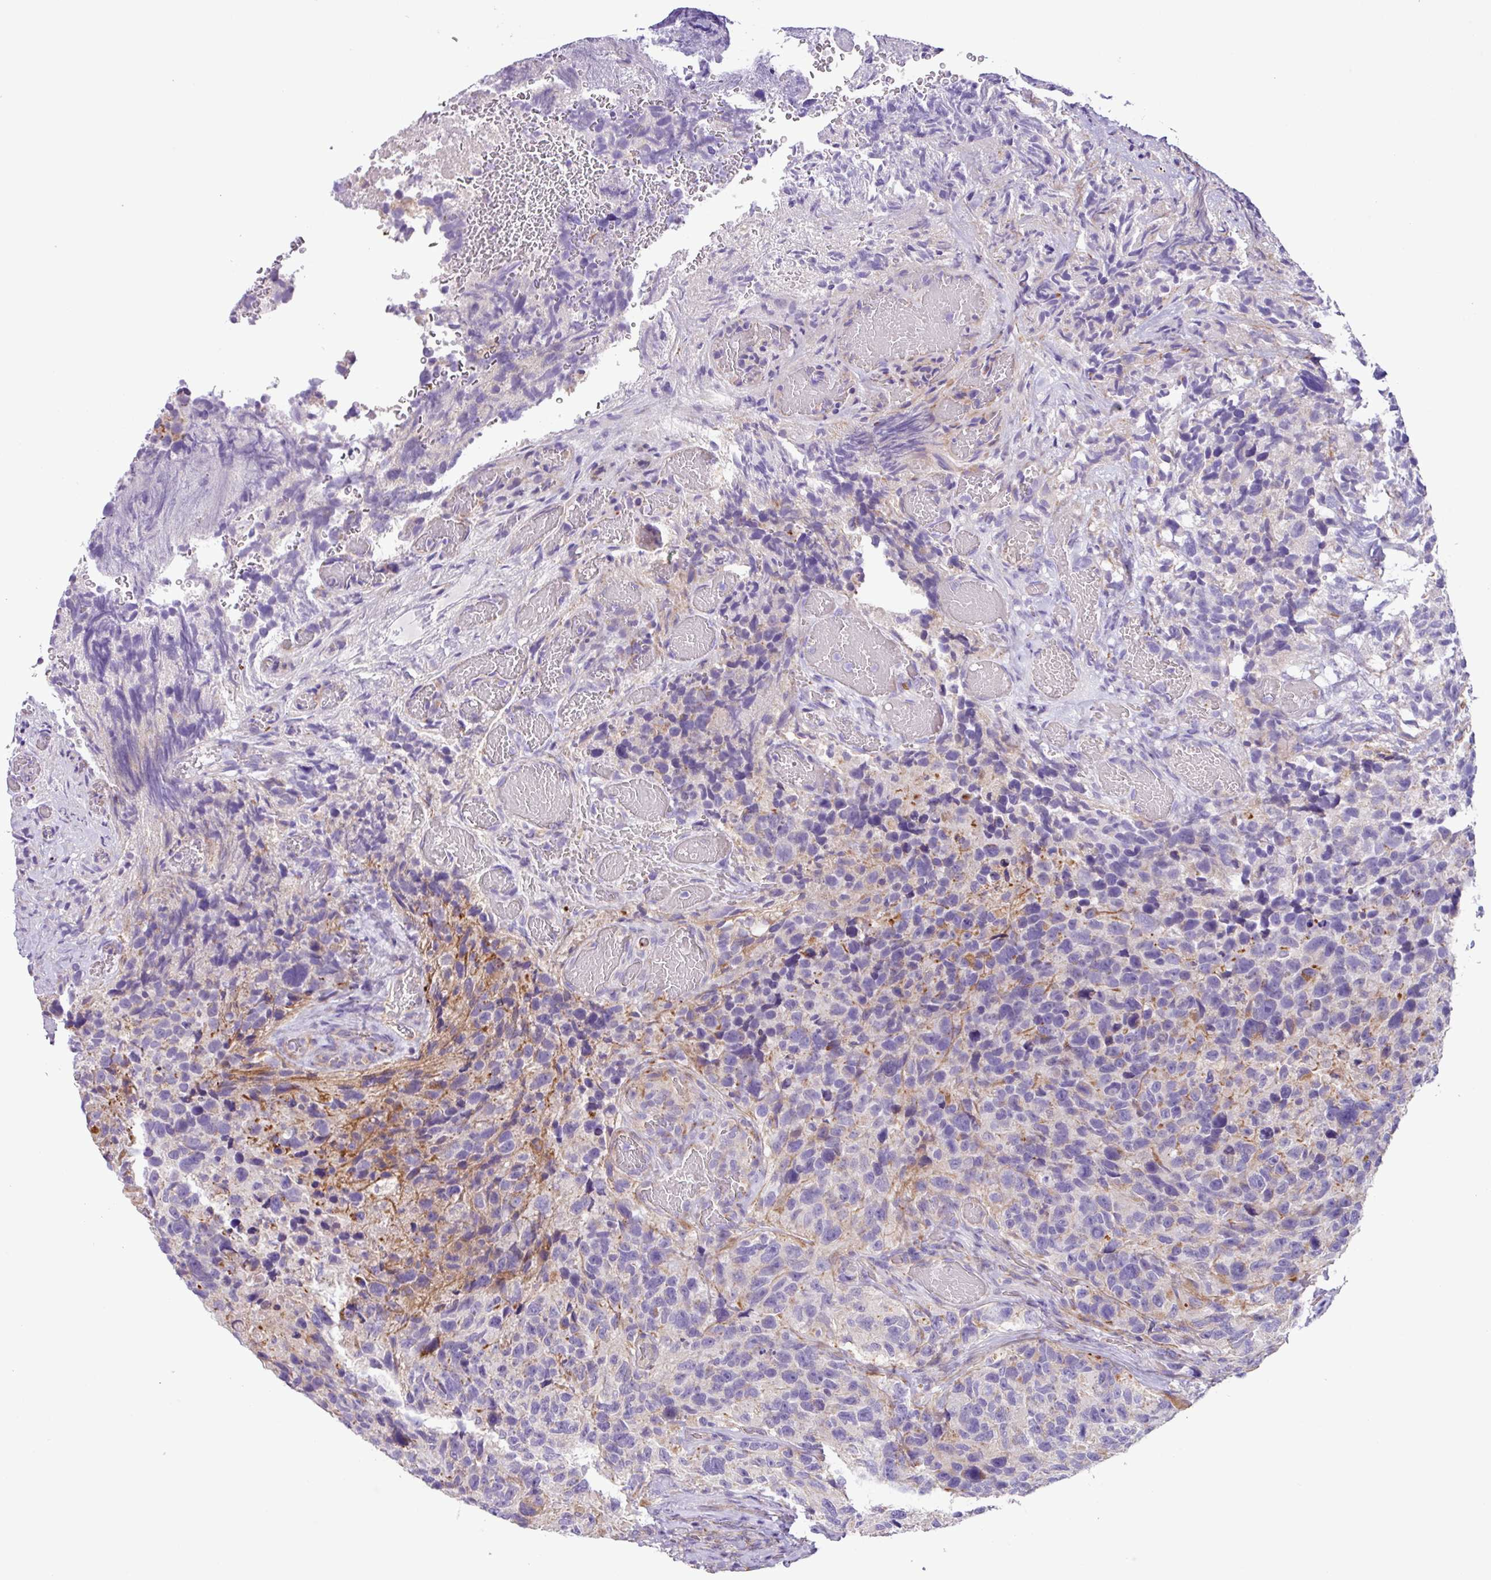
{"staining": {"intensity": "negative", "quantity": "none", "location": "none"}, "tissue": "glioma", "cell_type": "Tumor cells", "image_type": "cancer", "snomed": [{"axis": "morphology", "description": "Glioma, malignant, High grade"}, {"axis": "topography", "description": "Brain"}], "caption": "Photomicrograph shows no significant protein expression in tumor cells of glioma.", "gene": "MRM2", "patient": {"sex": "male", "age": 69}}